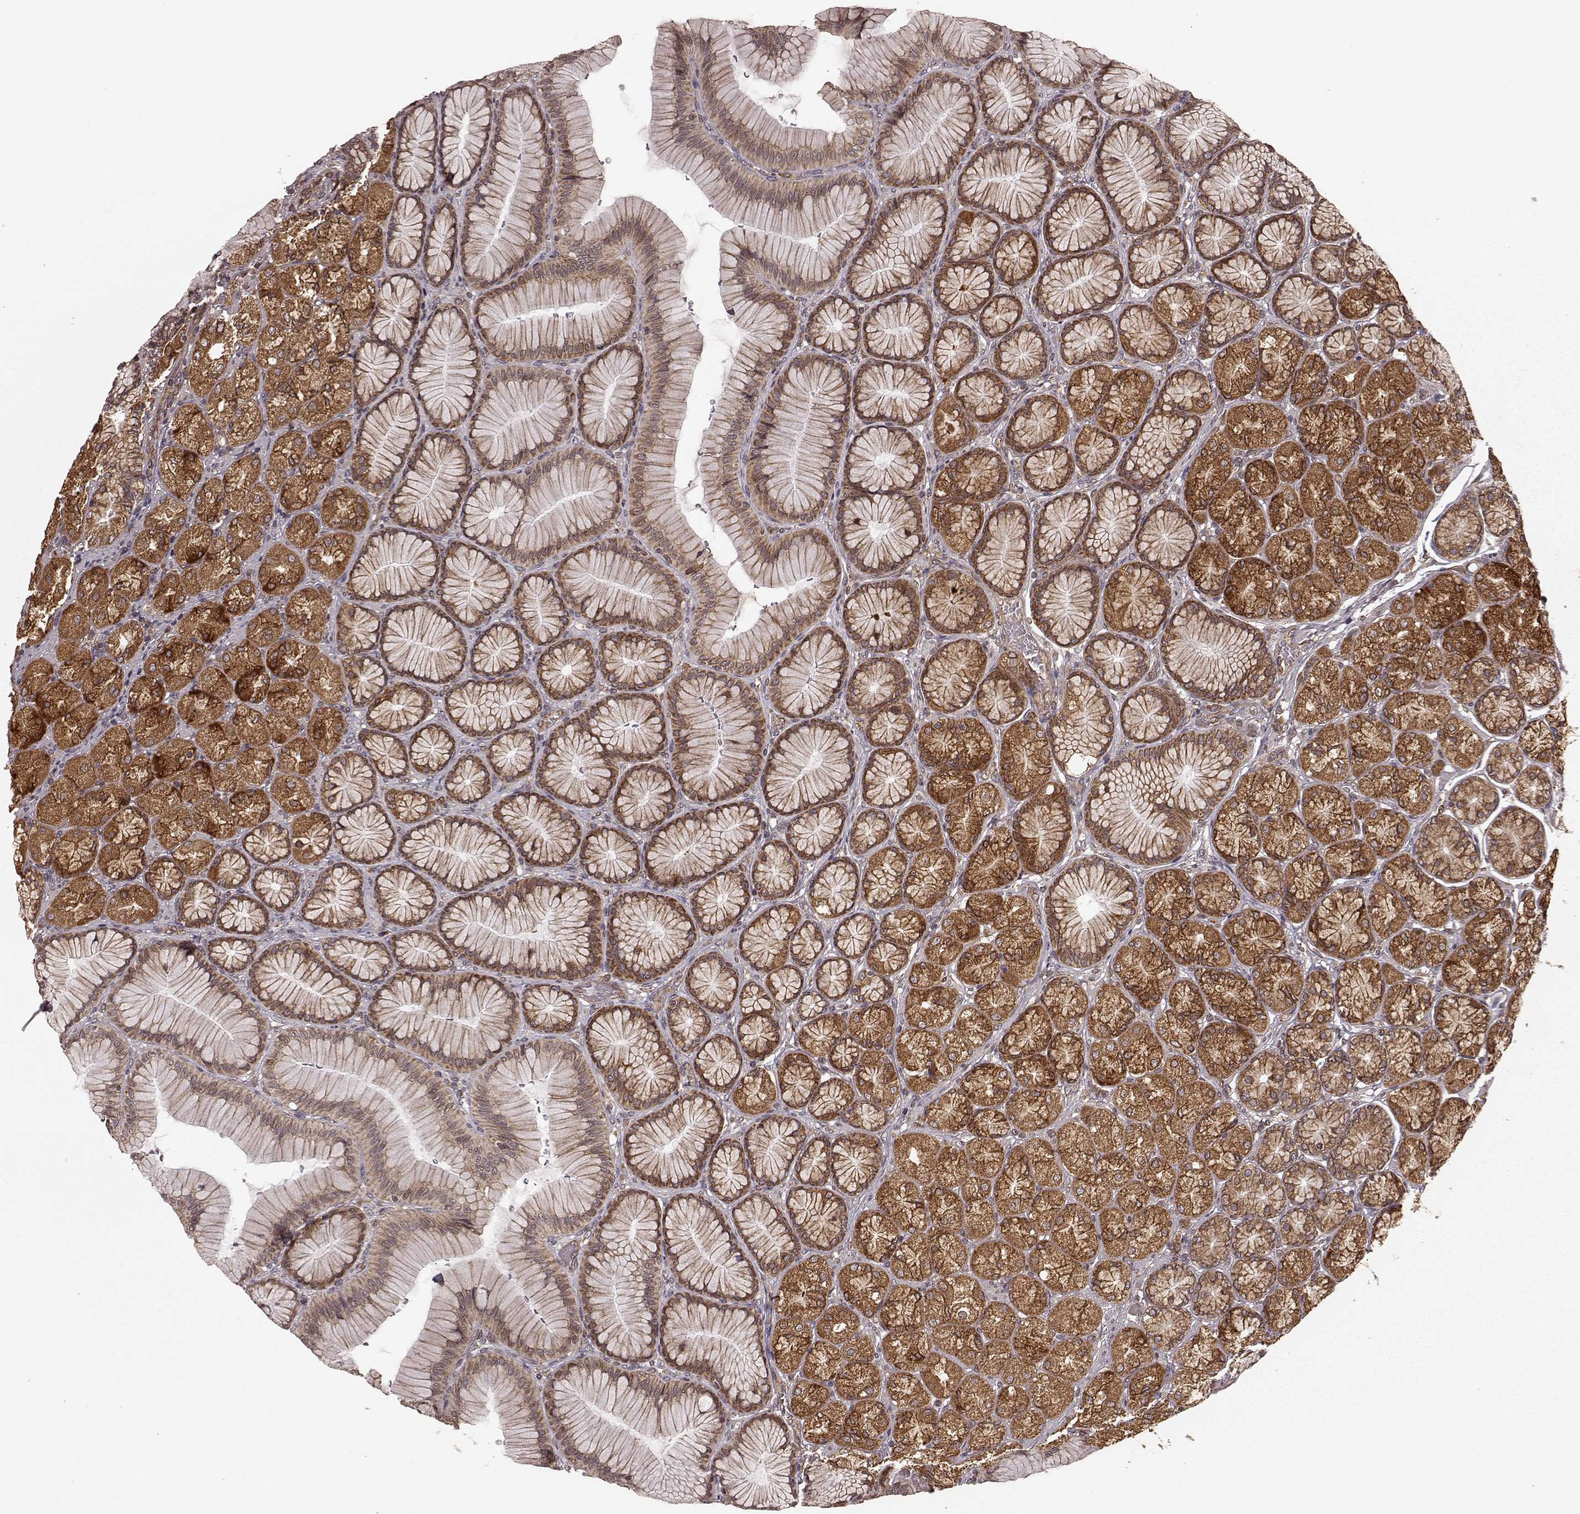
{"staining": {"intensity": "strong", "quantity": ">75%", "location": "cytoplasmic/membranous"}, "tissue": "stomach", "cell_type": "Glandular cells", "image_type": "normal", "snomed": [{"axis": "morphology", "description": "Normal tissue, NOS"}, {"axis": "morphology", "description": "Adenocarcinoma, NOS"}, {"axis": "morphology", "description": "Adenocarcinoma, High grade"}, {"axis": "topography", "description": "Stomach, upper"}, {"axis": "topography", "description": "Stomach"}], "caption": "This photomicrograph shows immunohistochemistry staining of normal human stomach, with high strong cytoplasmic/membranous staining in about >75% of glandular cells.", "gene": "AGPAT1", "patient": {"sex": "female", "age": 65}}